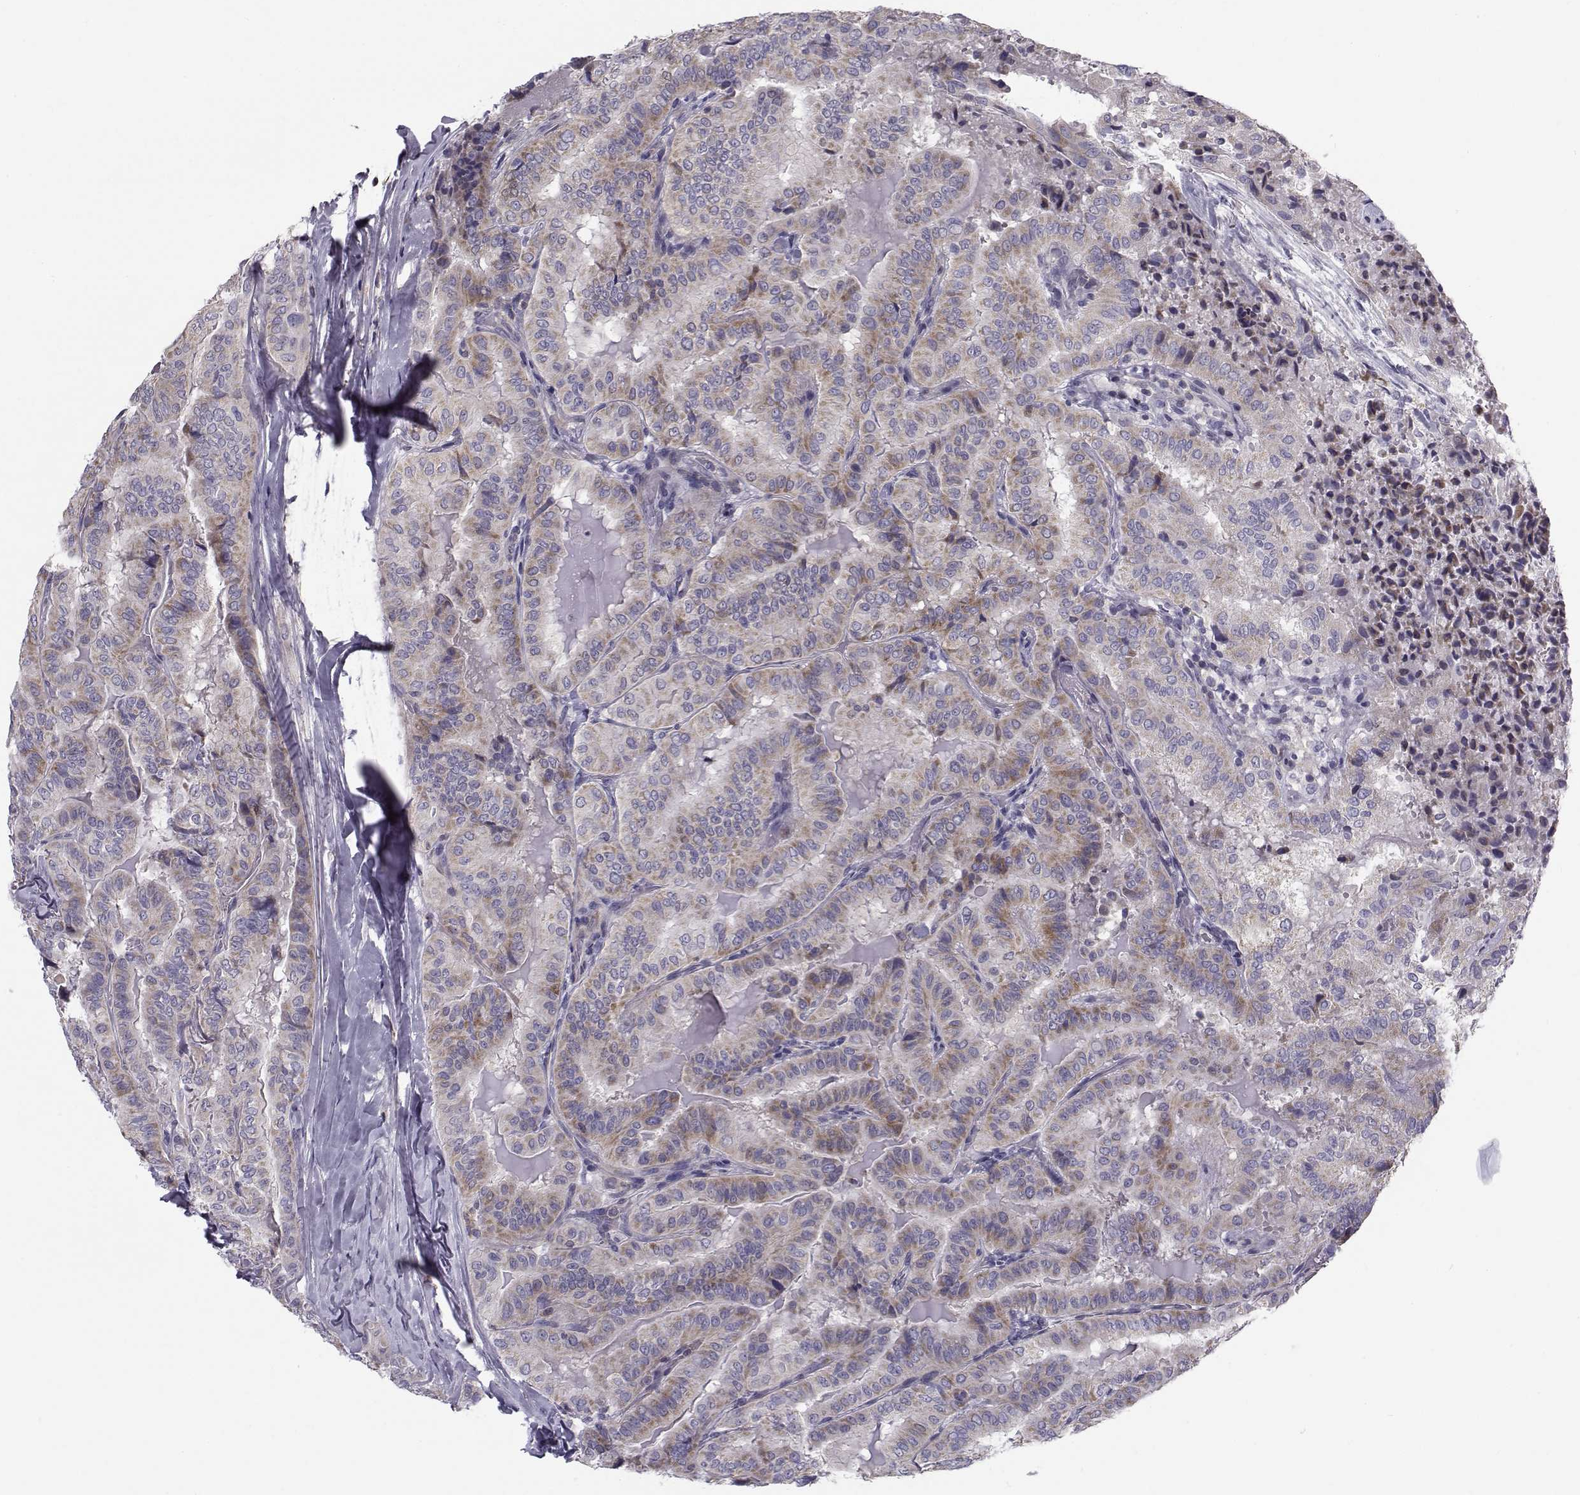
{"staining": {"intensity": "moderate", "quantity": ">75%", "location": "cytoplasmic/membranous"}, "tissue": "thyroid cancer", "cell_type": "Tumor cells", "image_type": "cancer", "snomed": [{"axis": "morphology", "description": "Papillary adenocarcinoma, NOS"}, {"axis": "topography", "description": "Thyroid gland"}], "caption": "A photomicrograph showing moderate cytoplasmic/membranous staining in about >75% of tumor cells in thyroid papillary adenocarcinoma, as visualized by brown immunohistochemical staining.", "gene": "LRRC27", "patient": {"sex": "female", "age": 68}}